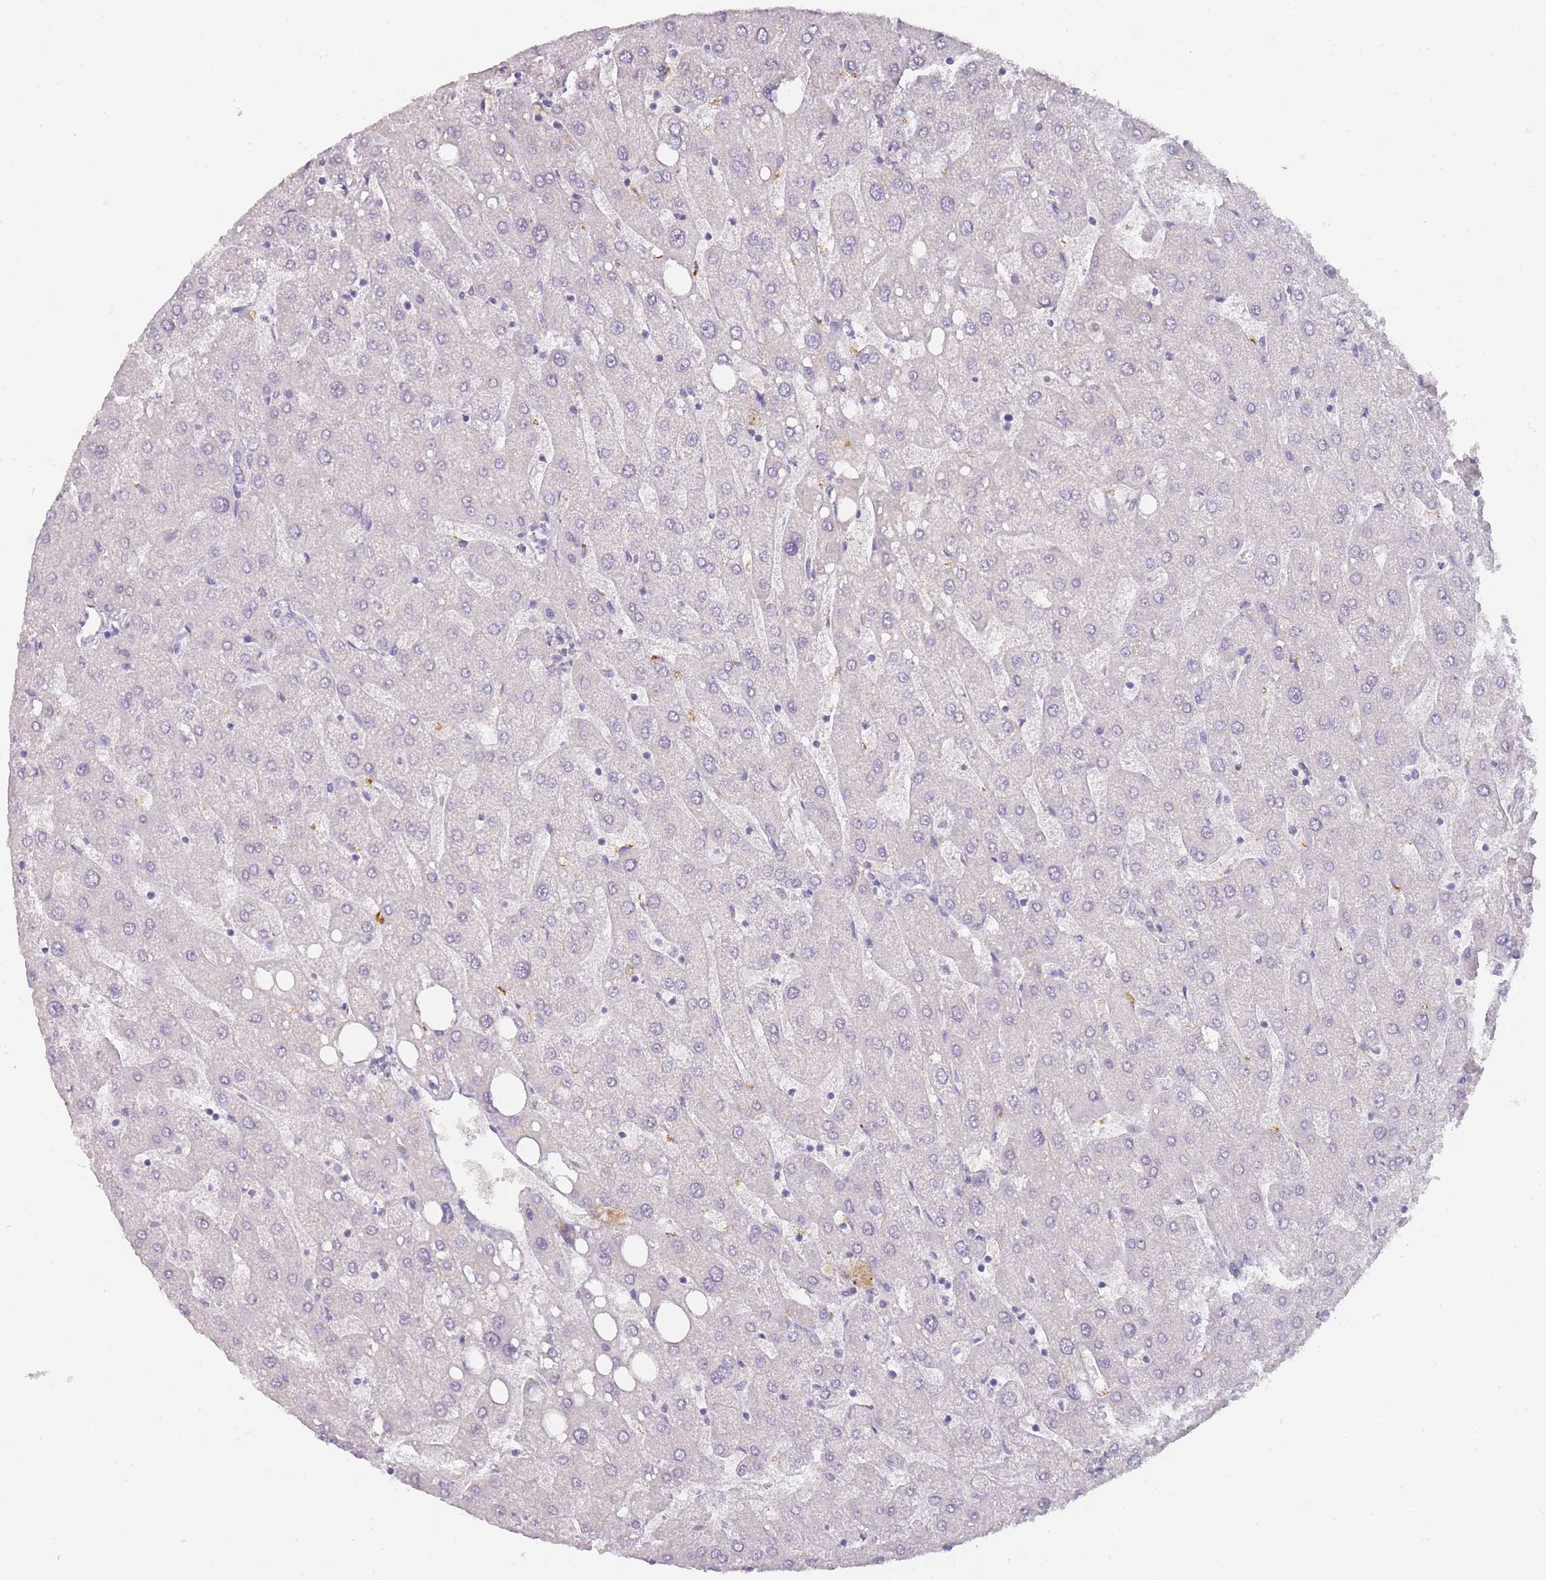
{"staining": {"intensity": "negative", "quantity": "none", "location": "none"}, "tissue": "liver", "cell_type": "Cholangiocytes", "image_type": "normal", "snomed": [{"axis": "morphology", "description": "Normal tissue, NOS"}, {"axis": "topography", "description": "Liver"}], "caption": "Immunohistochemistry photomicrograph of benign human liver stained for a protein (brown), which reveals no staining in cholangiocytes.", "gene": "INS", "patient": {"sex": "male", "age": 67}}